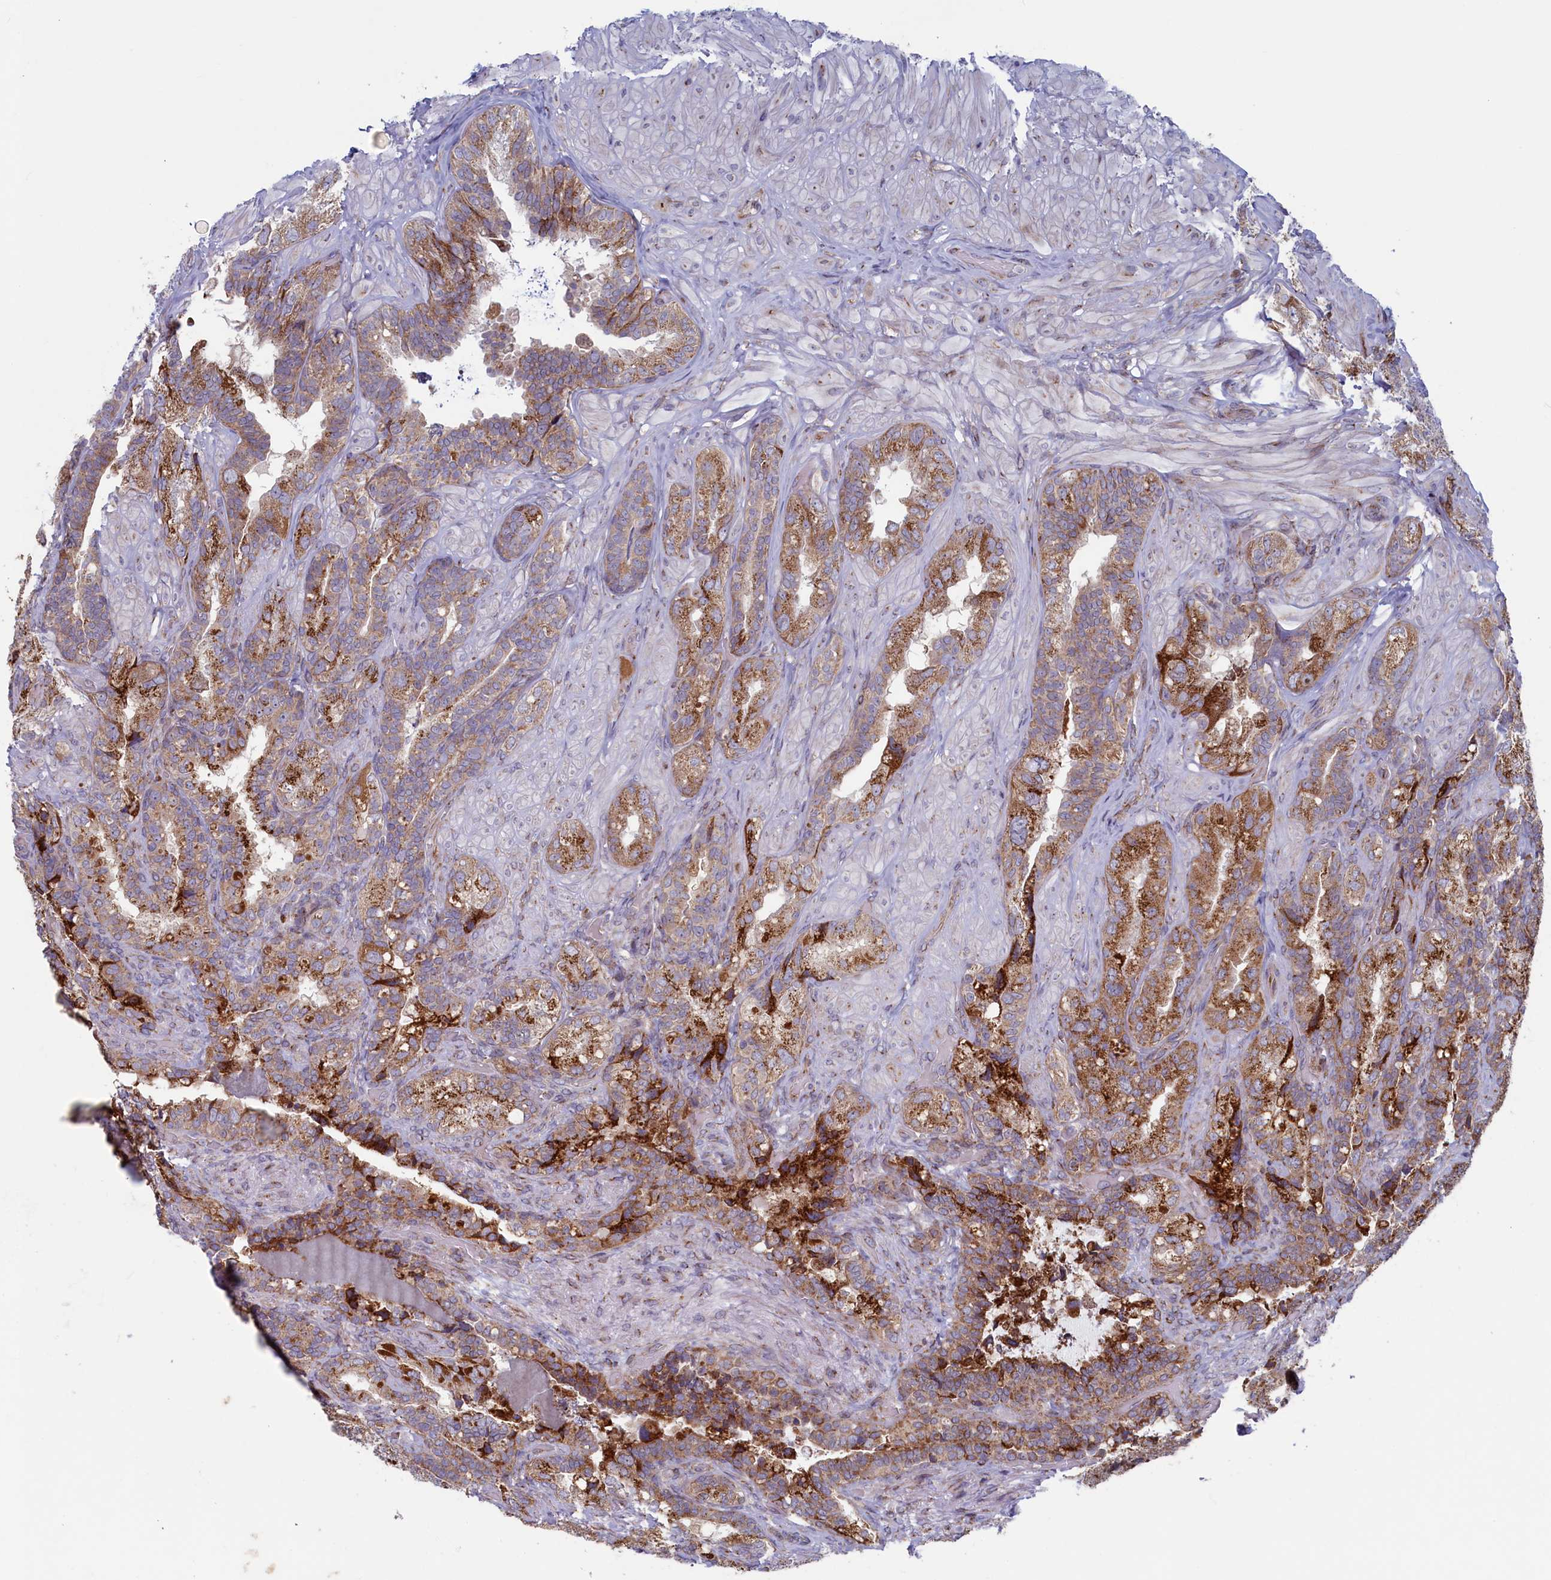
{"staining": {"intensity": "moderate", "quantity": ">75%", "location": "cytoplasmic/membranous"}, "tissue": "seminal vesicle", "cell_type": "Glandular cells", "image_type": "normal", "snomed": [{"axis": "morphology", "description": "Normal tissue, NOS"}, {"axis": "topography", "description": "Prostate and seminal vesicle, NOS"}, {"axis": "topography", "description": "Prostate"}, {"axis": "topography", "description": "Seminal veicle"}], "caption": "Immunohistochemistry (IHC) (DAB (3,3'-diaminobenzidine)) staining of unremarkable seminal vesicle displays moderate cytoplasmic/membranous protein staining in approximately >75% of glandular cells. The protein is stained brown, and the nuclei are stained in blue (DAB (3,3'-diaminobenzidine) IHC with brightfield microscopy, high magnification).", "gene": "MTFMT", "patient": {"sex": "male", "age": 67}}